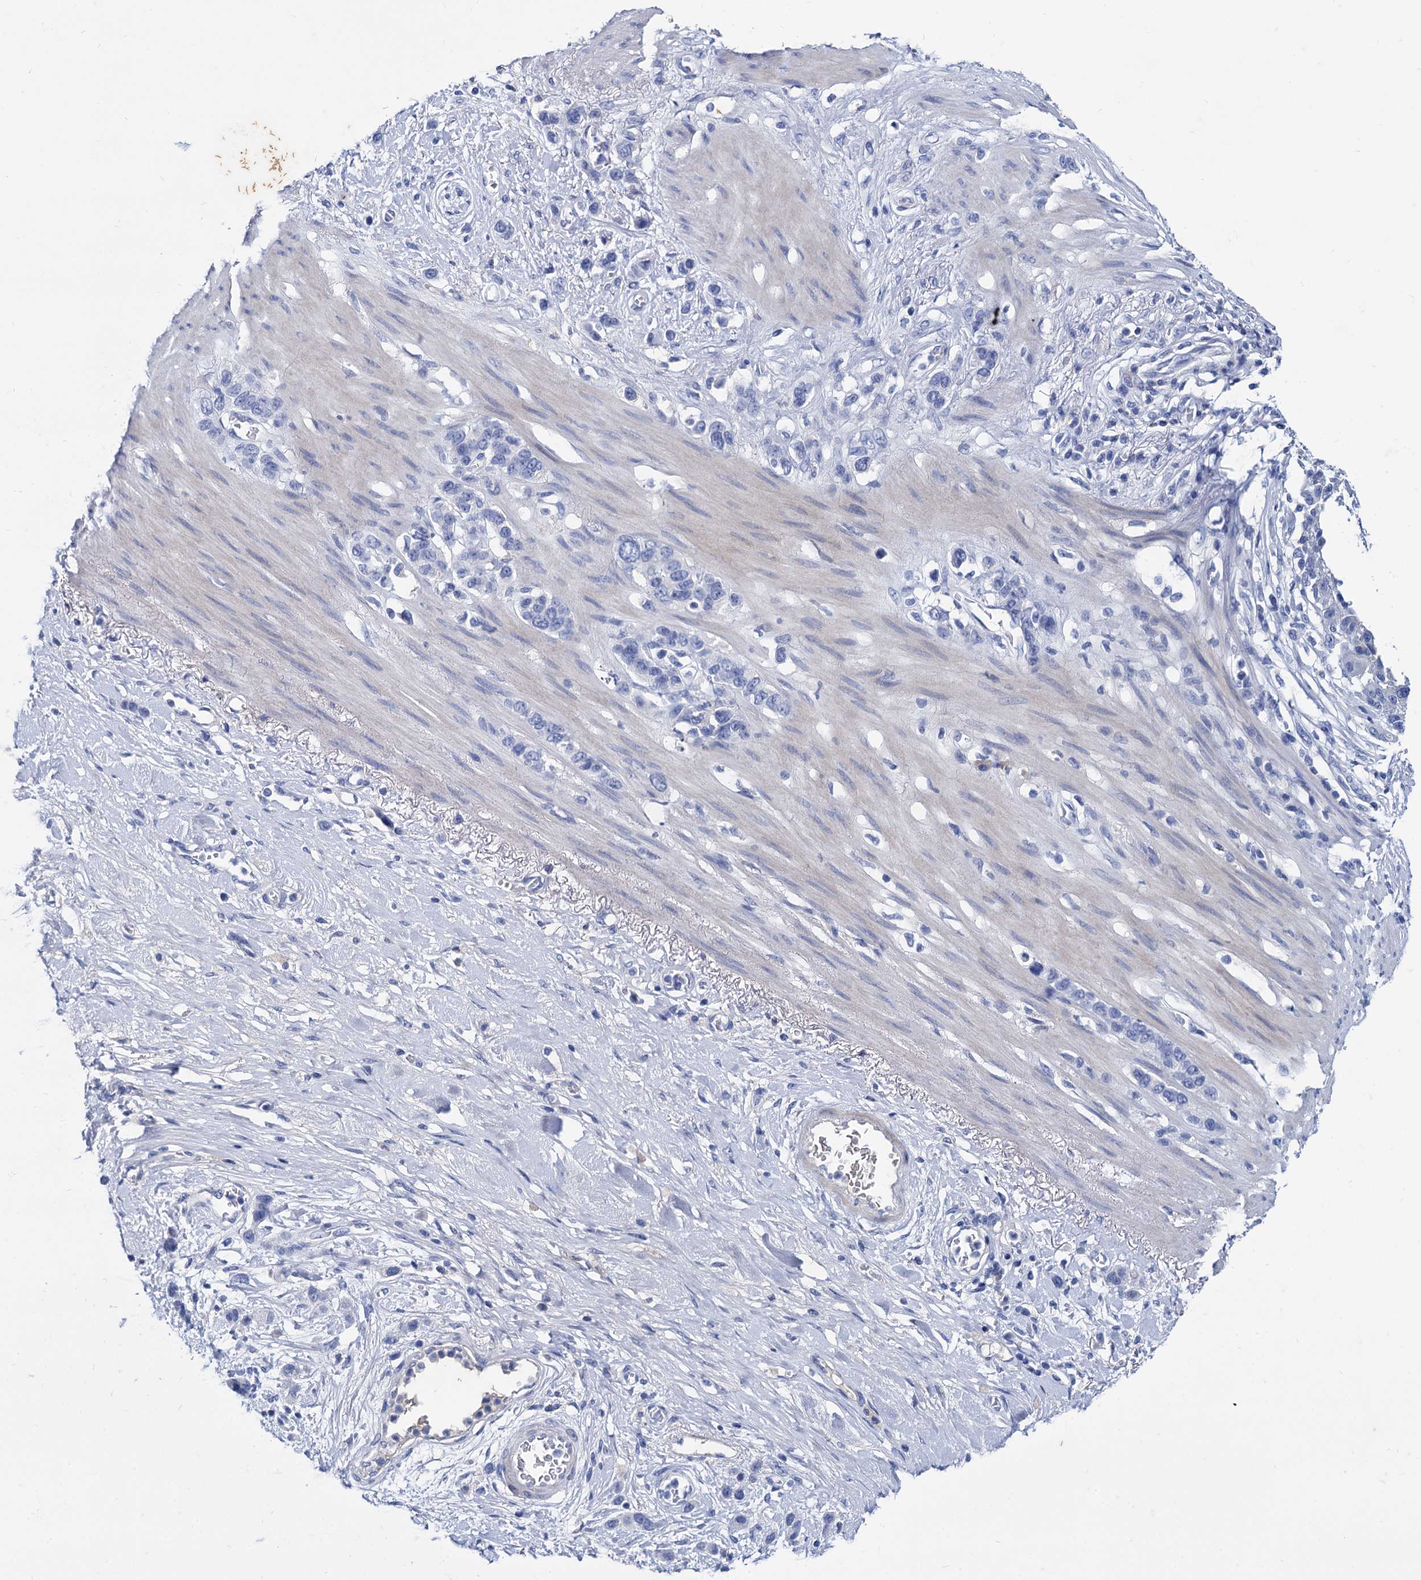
{"staining": {"intensity": "negative", "quantity": "none", "location": "none"}, "tissue": "stomach cancer", "cell_type": "Tumor cells", "image_type": "cancer", "snomed": [{"axis": "morphology", "description": "Adenocarcinoma, NOS"}, {"axis": "morphology", "description": "Adenocarcinoma, High grade"}, {"axis": "topography", "description": "Stomach, upper"}, {"axis": "topography", "description": "Stomach, lower"}], "caption": "Image shows no protein positivity in tumor cells of stomach cancer (adenocarcinoma) tissue. Brightfield microscopy of immunohistochemistry stained with DAB (brown) and hematoxylin (blue), captured at high magnification.", "gene": "TMEM72", "patient": {"sex": "female", "age": 65}}